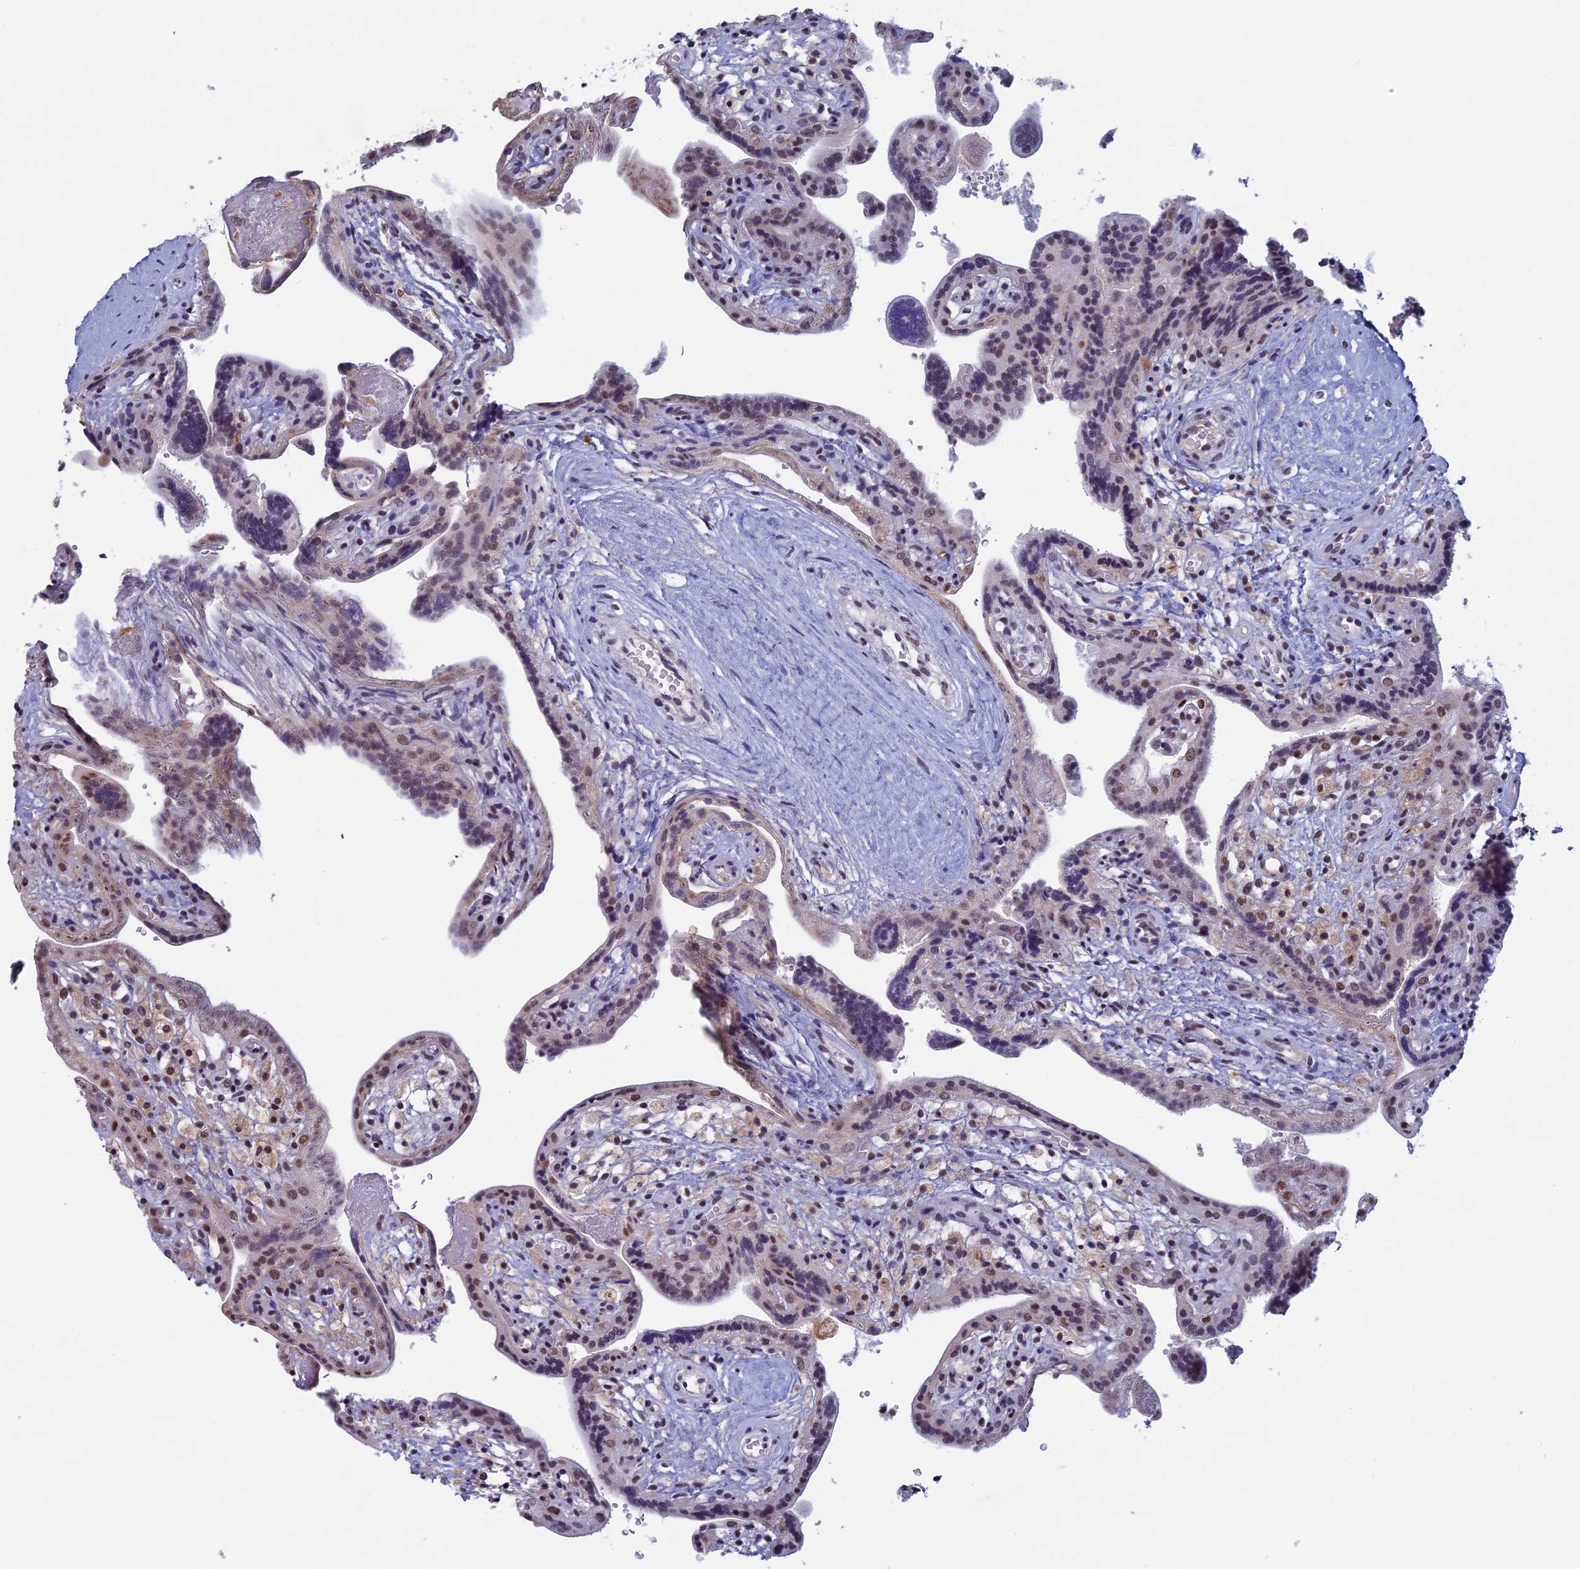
{"staining": {"intensity": "moderate", "quantity": "25%-75%", "location": "nuclear"}, "tissue": "placenta", "cell_type": "Trophoblastic cells", "image_type": "normal", "snomed": [{"axis": "morphology", "description": "Normal tissue, NOS"}, {"axis": "topography", "description": "Placenta"}], "caption": "Placenta stained with a protein marker exhibits moderate staining in trophoblastic cells.", "gene": "SPIRE1", "patient": {"sex": "female", "age": 37}}